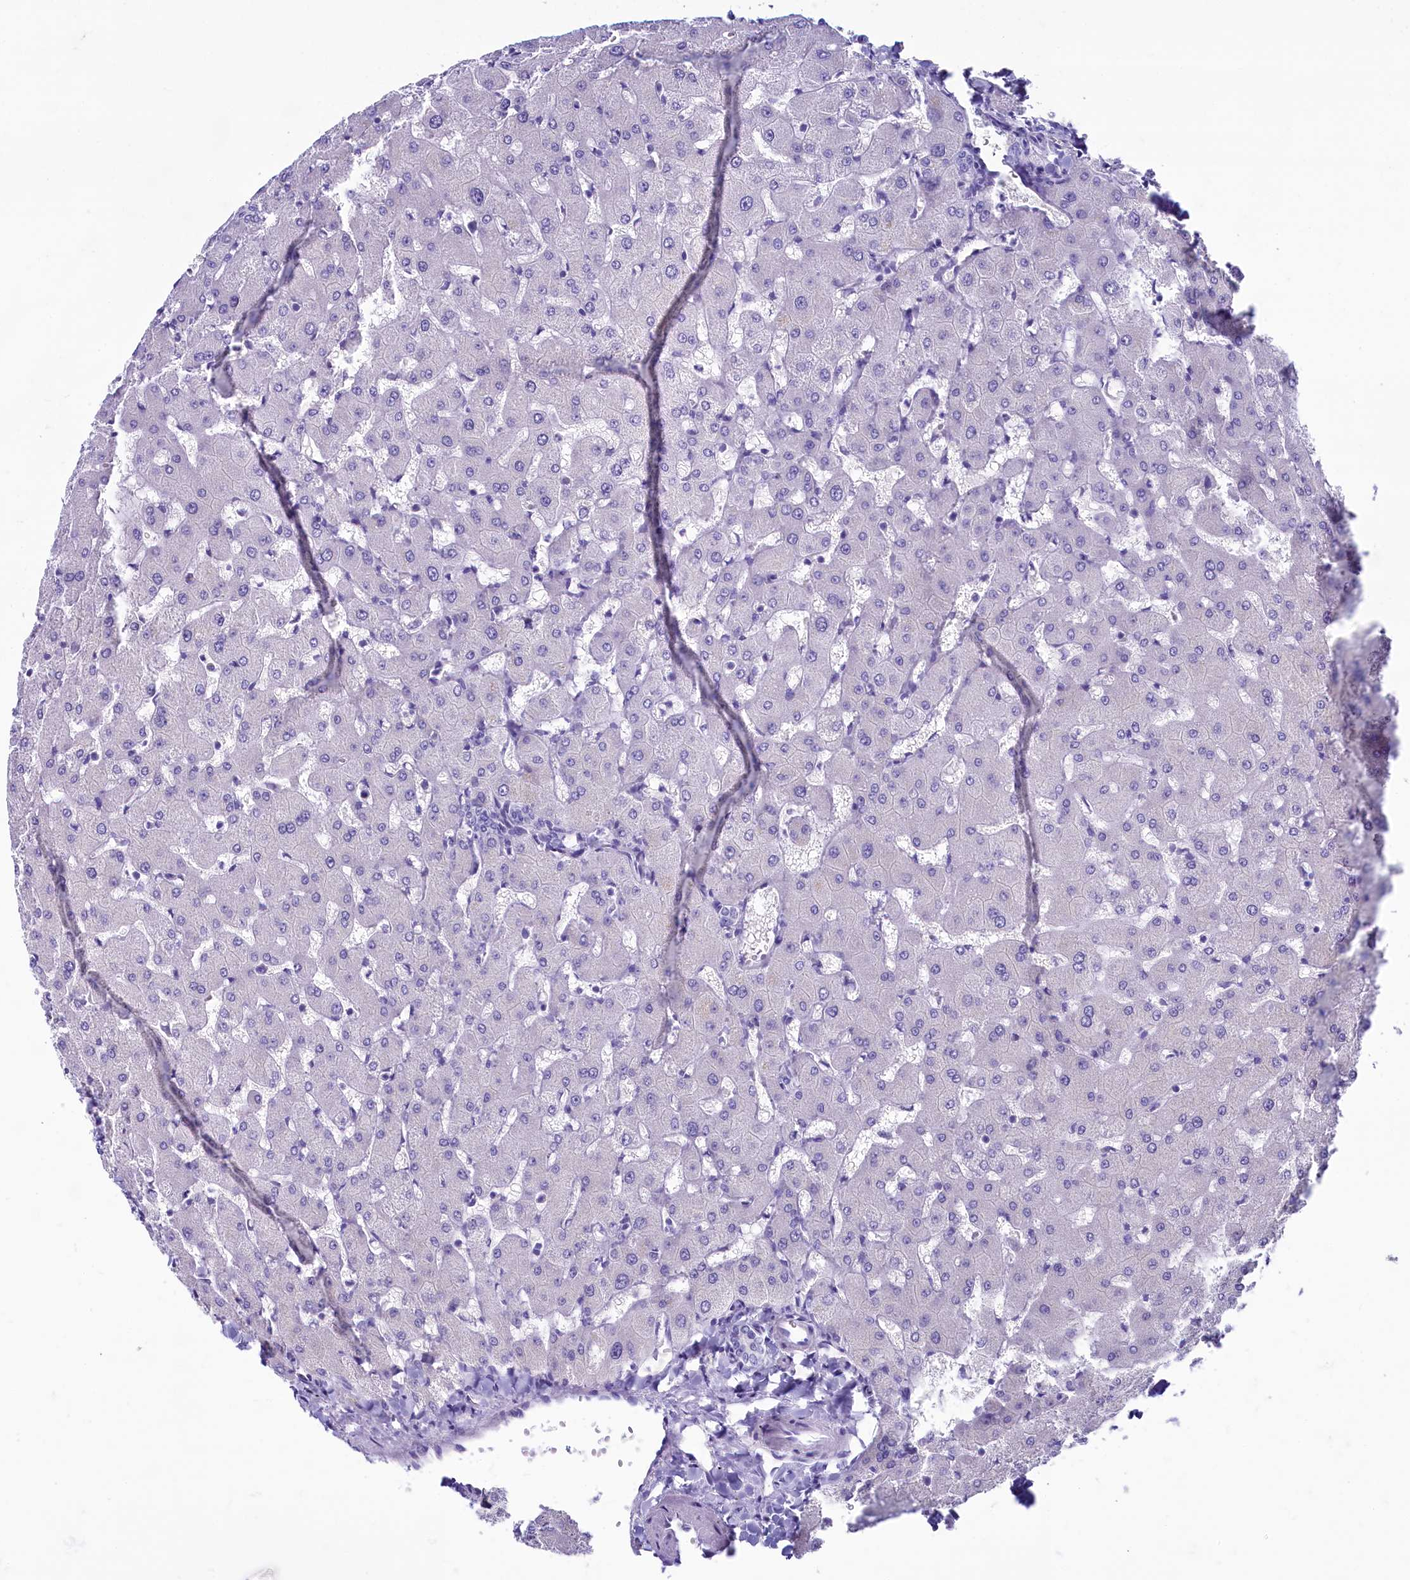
{"staining": {"intensity": "negative", "quantity": "none", "location": "none"}, "tissue": "liver", "cell_type": "Cholangiocytes", "image_type": "normal", "snomed": [{"axis": "morphology", "description": "Normal tissue, NOS"}, {"axis": "topography", "description": "Liver"}], "caption": "DAB (3,3'-diaminobenzidine) immunohistochemical staining of normal human liver exhibits no significant positivity in cholangiocytes. (DAB (3,3'-diaminobenzidine) immunohistochemistry visualized using brightfield microscopy, high magnification).", "gene": "SKA3", "patient": {"sex": "female", "age": 63}}